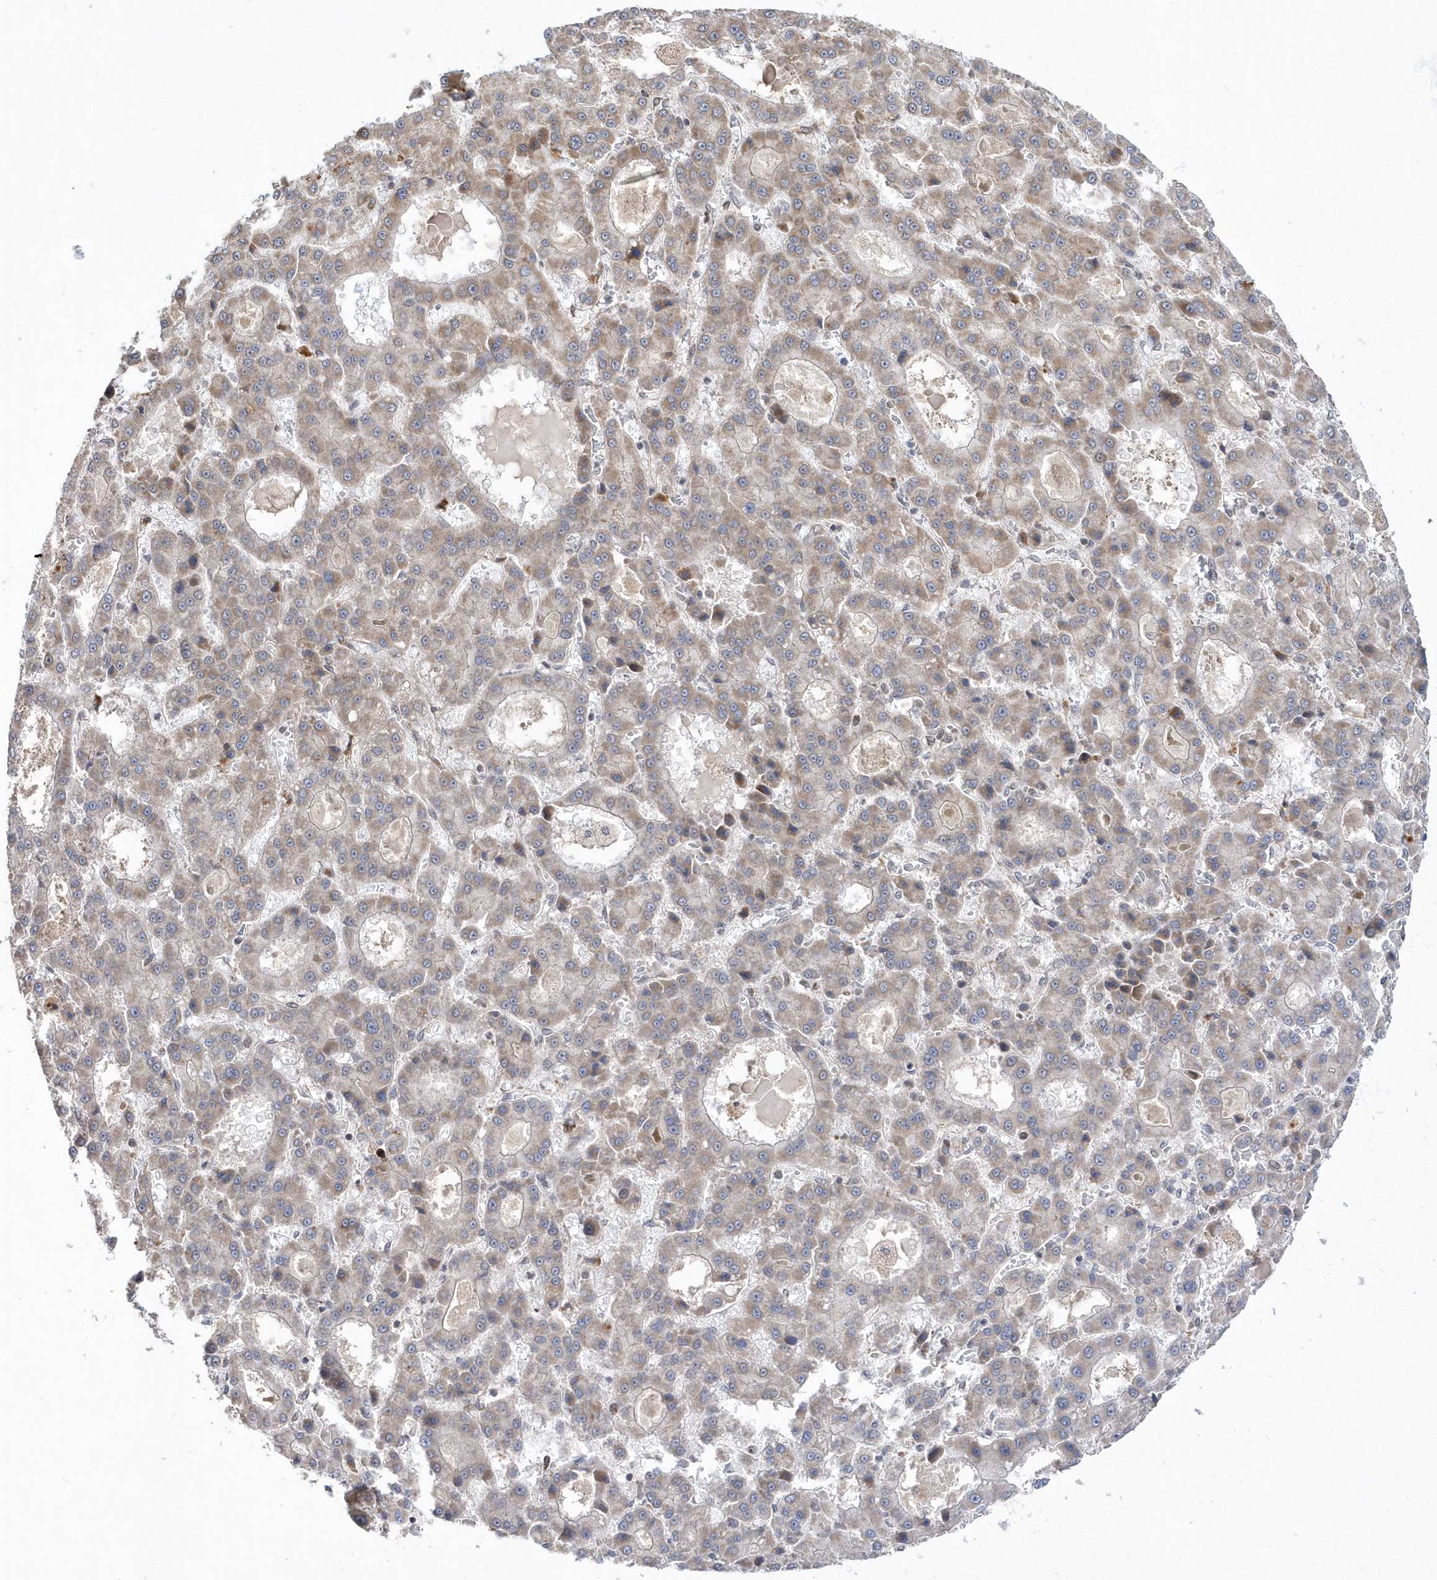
{"staining": {"intensity": "weak", "quantity": "25%-75%", "location": "cytoplasmic/membranous"}, "tissue": "liver cancer", "cell_type": "Tumor cells", "image_type": "cancer", "snomed": [{"axis": "morphology", "description": "Carcinoma, Hepatocellular, NOS"}, {"axis": "topography", "description": "Liver"}], "caption": "The histopathology image shows a brown stain indicating the presence of a protein in the cytoplasmic/membranous of tumor cells in hepatocellular carcinoma (liver). (DAB (3,3'-diaminobenzidine) IHC, brown staining for protein, blue staining for nuclei).", "gene": "DALRD3", "patient": {"sex": "male", "age": 70}}